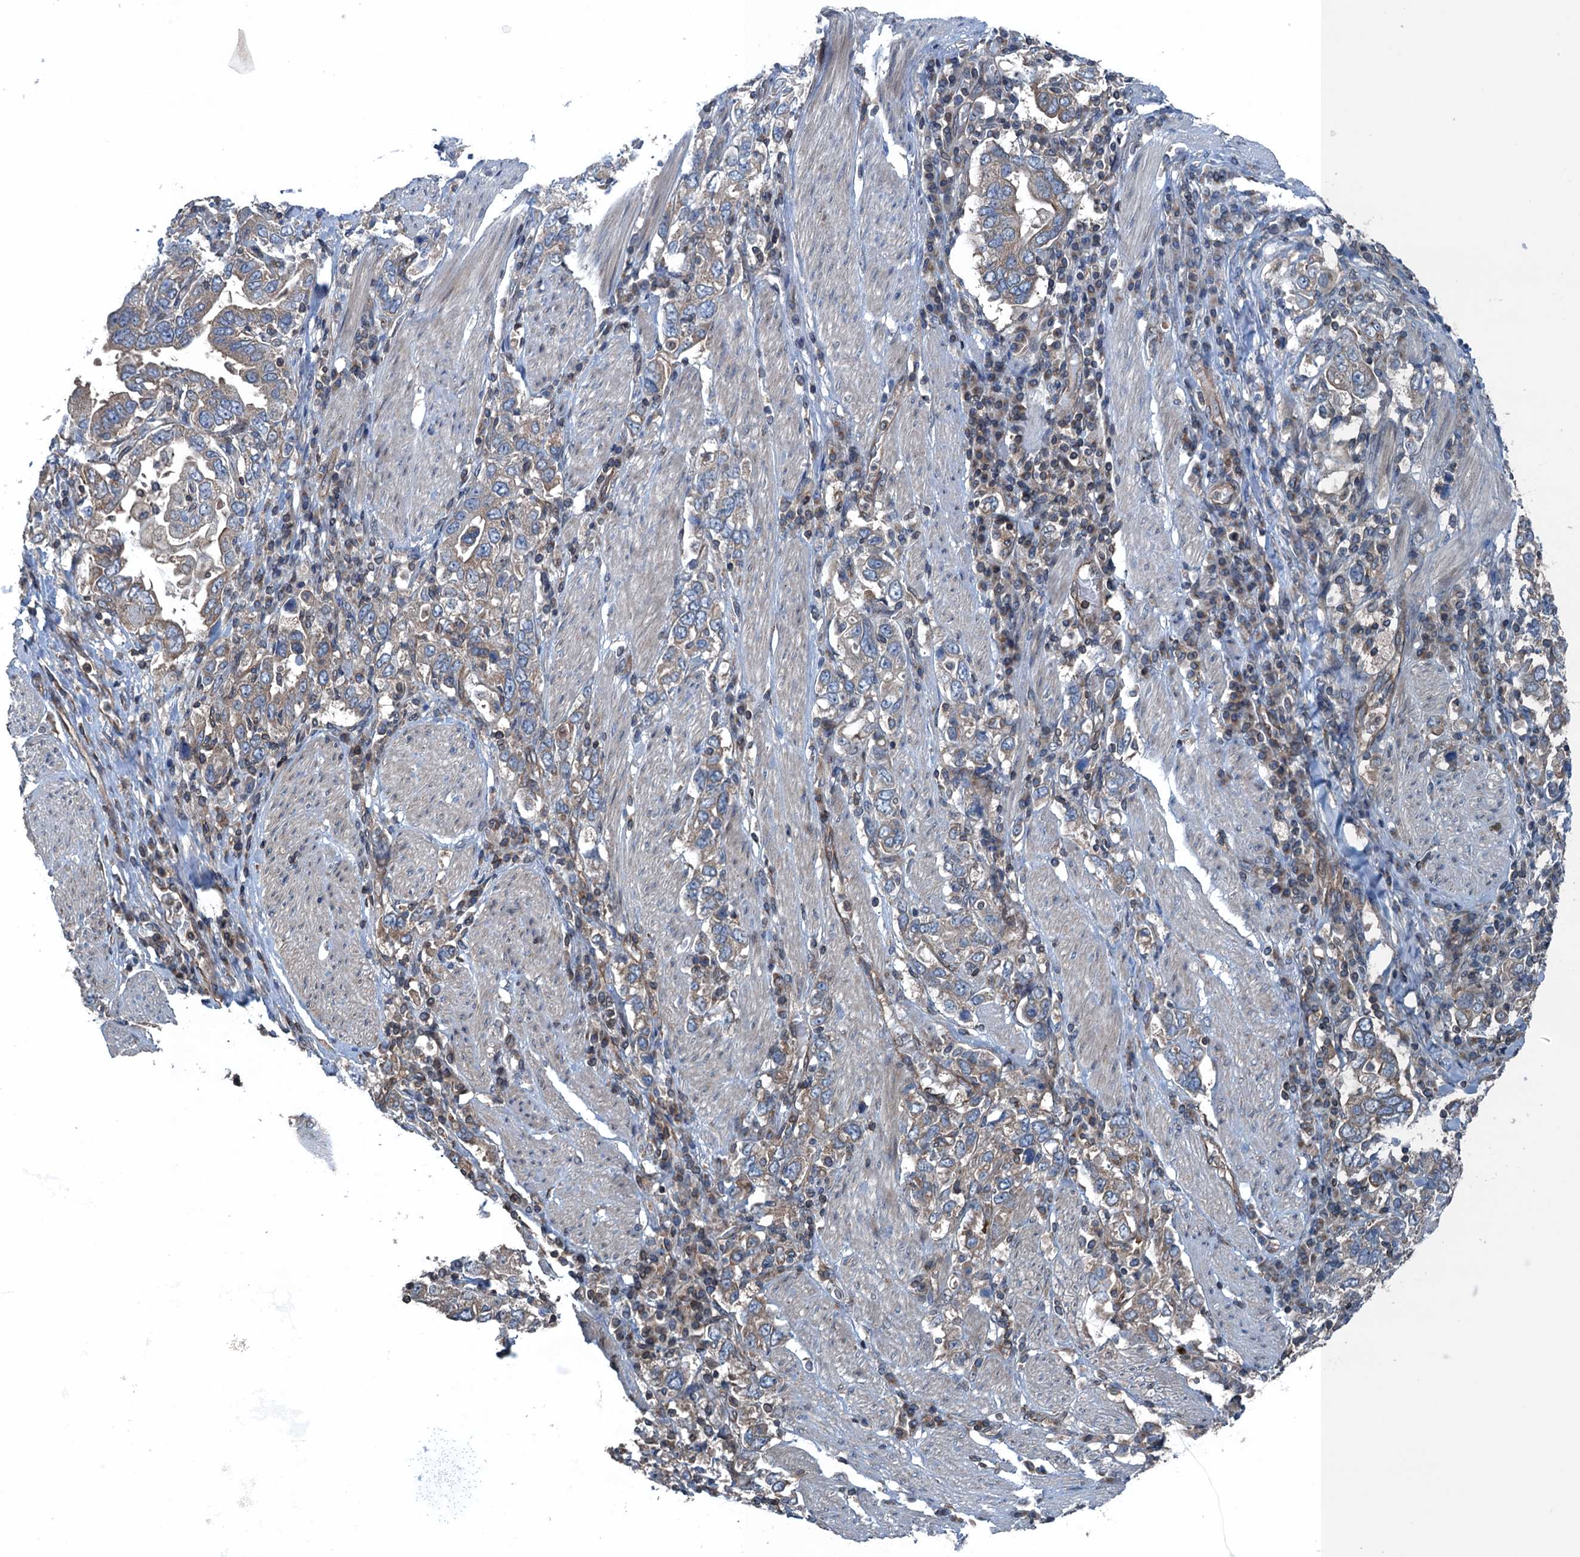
{"staining": {"intensity": "moderate", "quantity": ">75%", "location": "cytoplasmic/membranous"}, "tissue": "stomach cancer", "cell_type": "Tumor cells", "image_type": "cancer", "snomed": [{"axis": "morphology", "description": "Adenocarcinoma, NOS"}, {"axis": "topography", "description": "Stomach, upper"}], "caption": "Protein analysis of stomach cancer (adenocarcinoma) tissue demonstrates moderate cytoplasmic/membranous positivity in about >75% of tumor cells.", "gene": "TRAPPC8", "patient": {"sex": "male", "age": 62}}